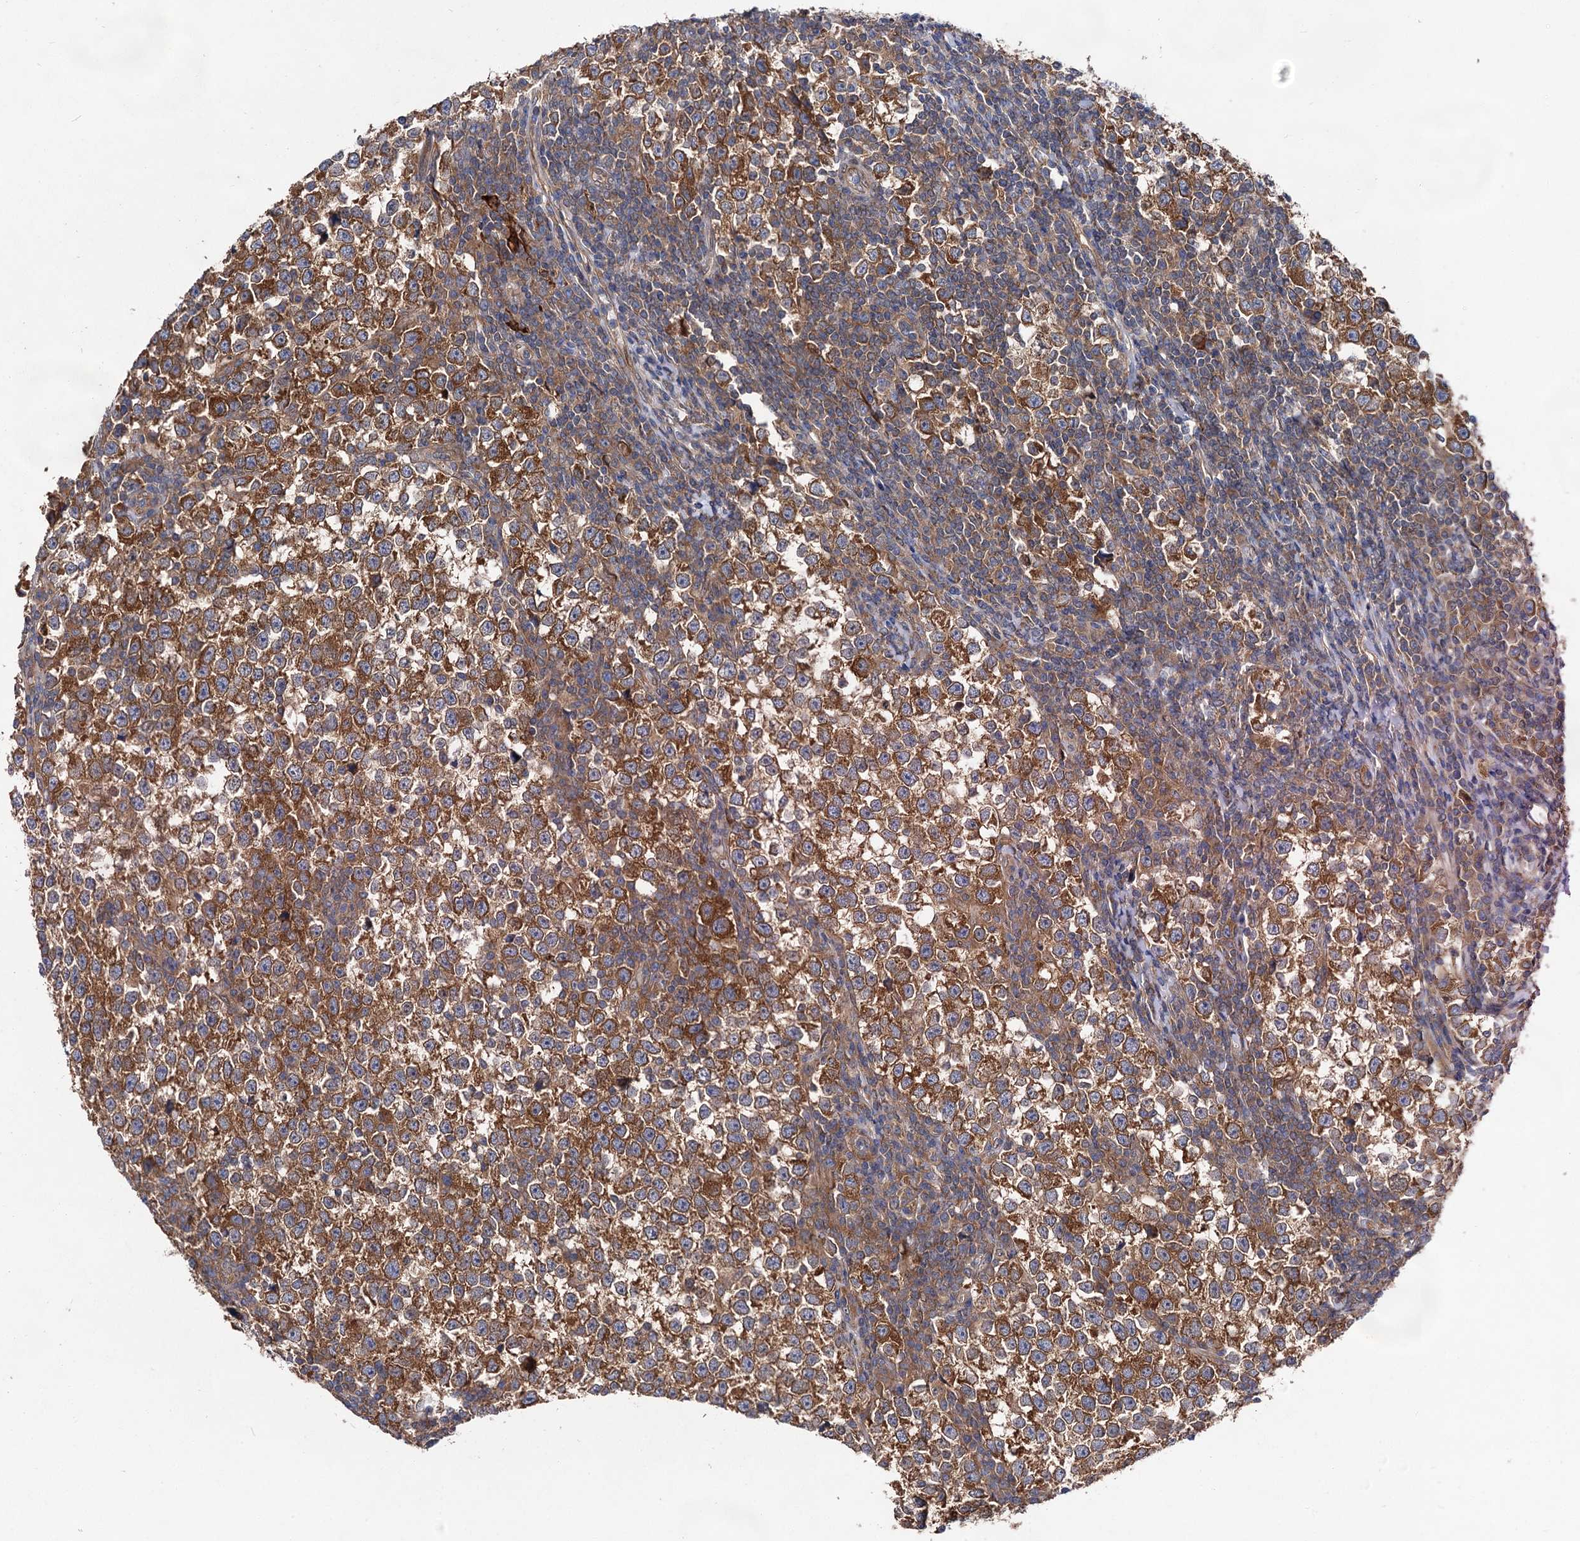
{"staining": {"intensity": "moderate", "quantity": ">75%", "location": "cytoplasmic/membranous"}, "tissue": "testis cancer", "cell_type": "Tumor cells", "image_type": "cancer", "snomed": [{"axis": "morphology", "description": "Normal tissue, NOS"}, {"axis": "morphology", "description": "Seminoma, NOS"}, {"axis": "topography", "description": "Testis"}], "caption": "Immunohistochemistry (IHC) (DAB (3,3'-diaminobenzidine)) staining of human testis cancer (seminoma) displays moderate cytoplasmic/membranous protein positivity in approximately >75% of tumor cells.", "gene": "NAA25", "patient": {"sex": "male", "age": 43}}